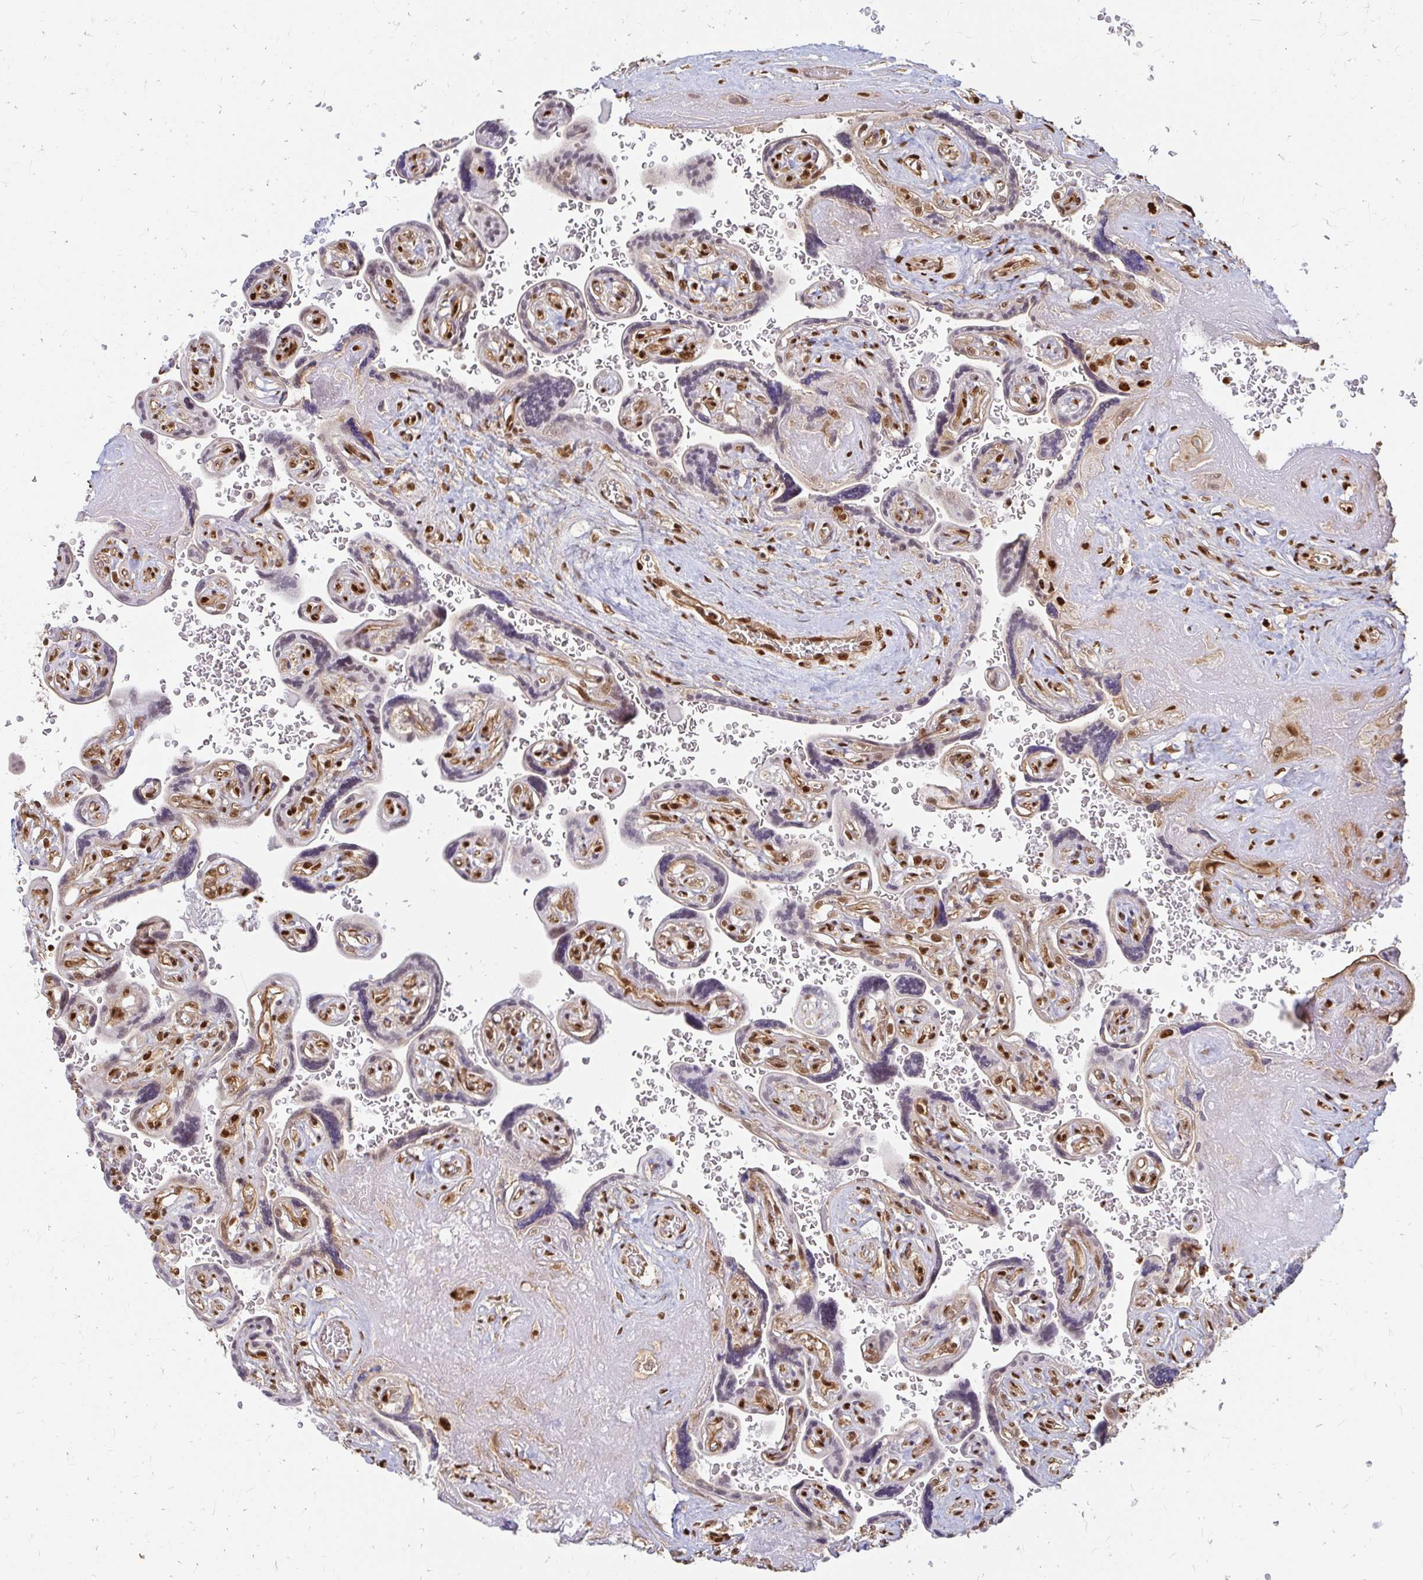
{"staining": {"intensity": "strong", "quantity": ">75%", "location": "nuclear"}, "tissue": "placenta", "cell_type": "Decidual cells", "image_type": "normal", "snomed": [{"axis": "morphology", "description": "Normal tissue, NOS"}, {"axis": "topography", "description": "Placenta"}], "caption": "IHC (DAB) staining of benign placenta exhibits strong nuclear protein staining in about >75% of decidual cells. The protein is stained brown, and the nuclei are stained in blue (DAB IHC with brightfield microscopy, high magnification).", "gene": "HNRNPU", "patient": {"sex": "female", "age": 32}}